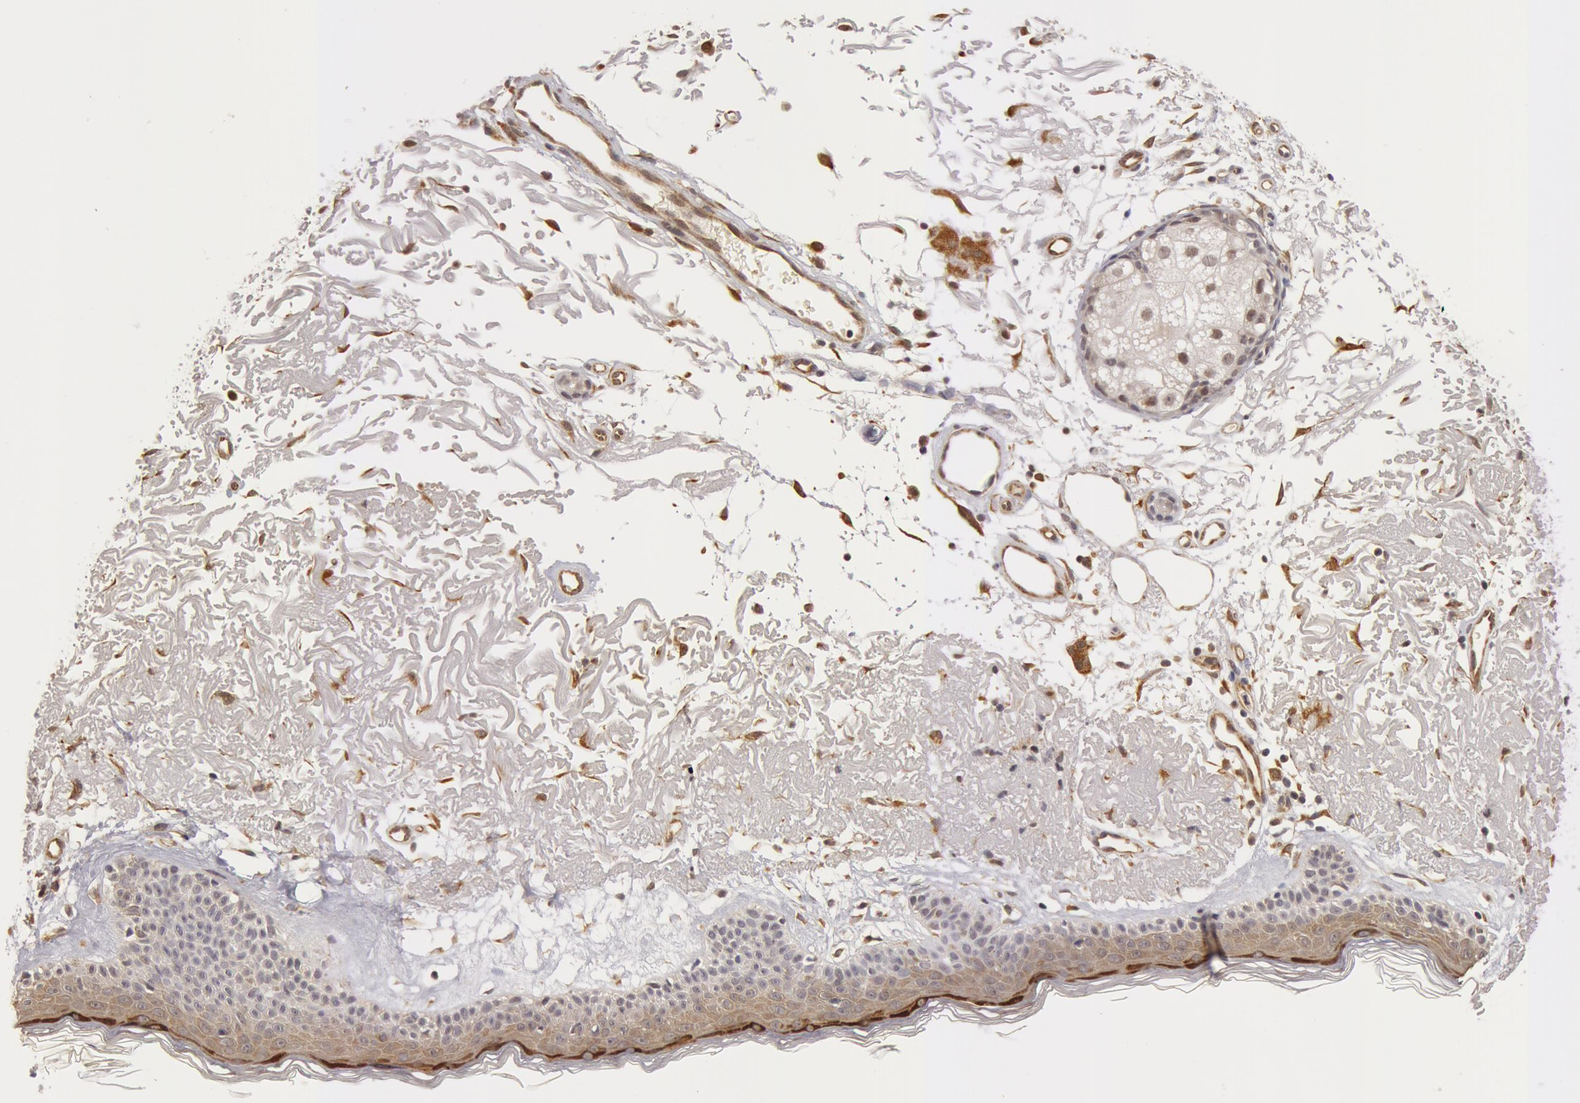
{"staining": {"intensity": "moderate", "quantity": "25%-75%", "location": "cytoplasmic/membranous"}, "tissue": "skin", "cell_type": "Fibroblasts", "image_type": "normal", "snomed": [{"axis": "morphology", "description": "Normal tissue, NOS"}, {"axis": "topography", "description": "Skin"}], "caption": "The histopathology image exhibits staining of normal skin, revealing moderate cytoplasmic/membranous protein expression (brown color) within fibroblasts.", "gene": "SYTL4", "patient": {"sex": "female", "age": 90}}